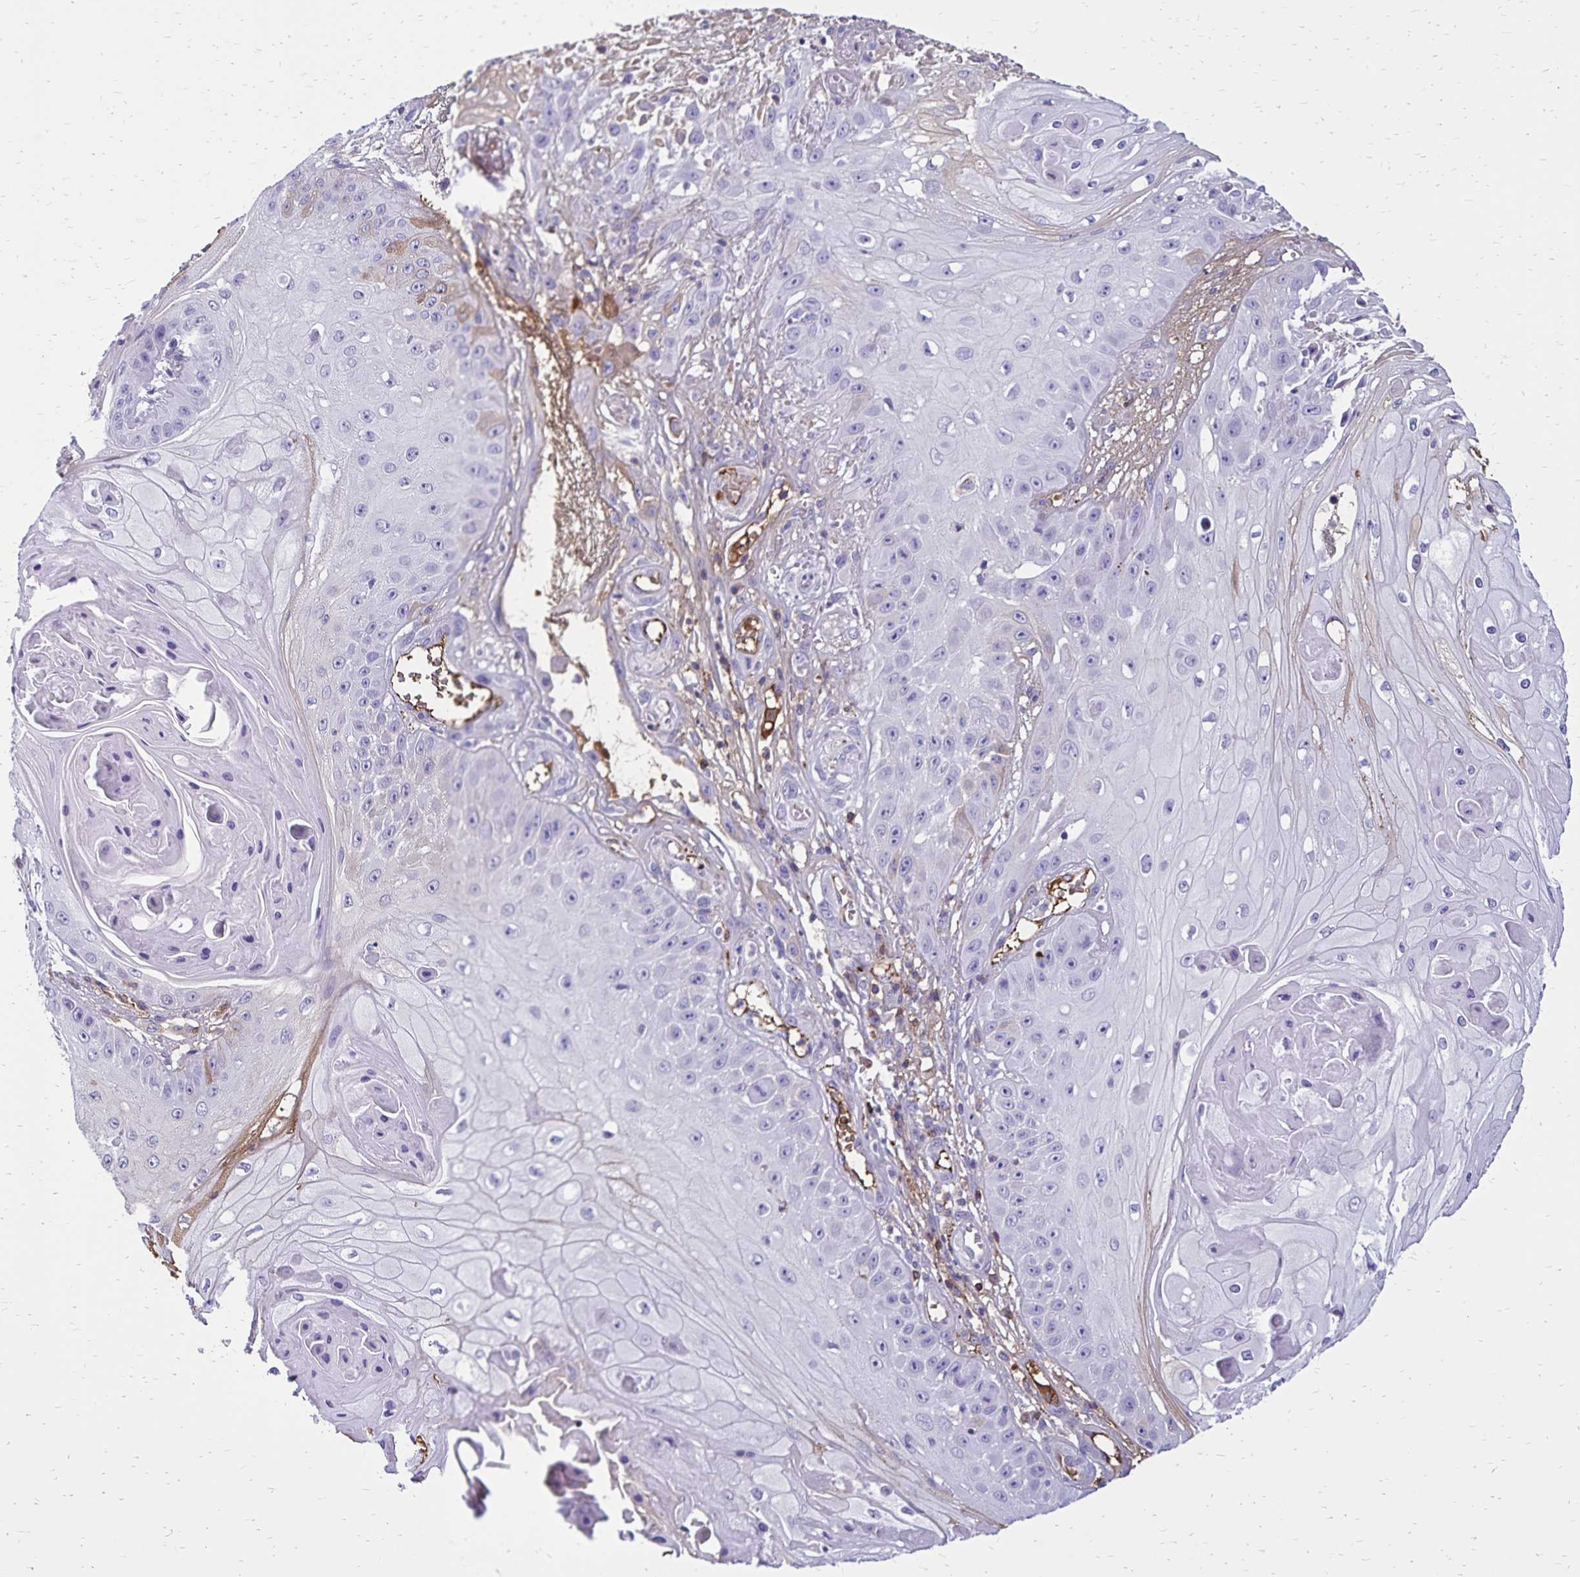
{"staining": {"intensity": "negative", "quantity": "none", "location": "none"}, "tissue": "skin cancer", "cell_type": "Tumor cells", "image_type": "cancer", "snomed": [{"axis": "morphology", "description": "Squamous cell carcinoma, NOS"}, {"axis": "topography", "description": "Skin"}], "caption": "There is no significant positivity in tumor cells of skin squamous cell carcinoma.", "gene": "CD27", "patient": {"sex": "male", "age": 70}}